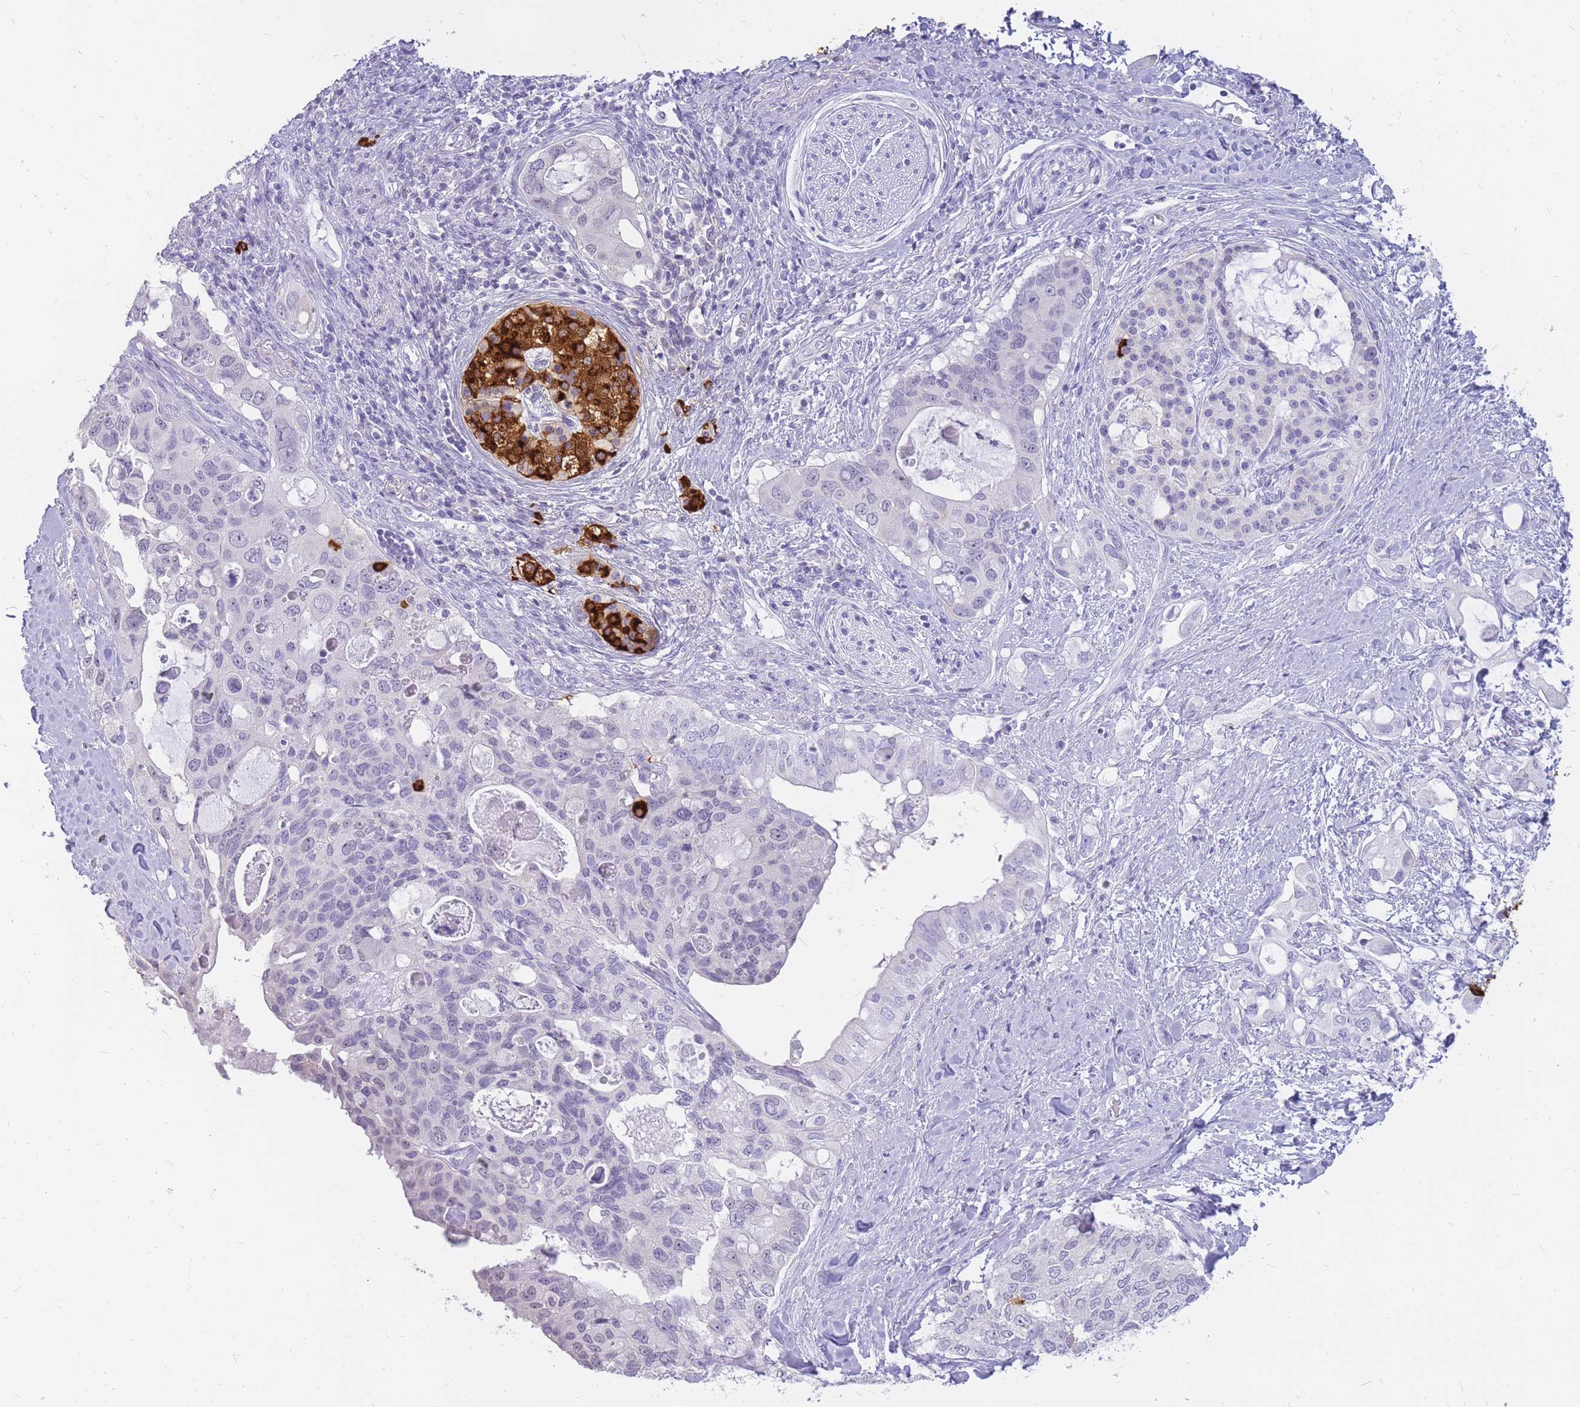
{"staining": {"intensity": "negative", "quantity": "none", "location": "none"}, "tissue": "pancreatic cancer", "cell_type": "Tumor cells", "image_type": "cancer", "snomed": [{"axis": "morphology", "description": "Adenocarcinoma, NOS"}, {"axis": "topography", "description": "Pancreas"}], "caption": "Tumor cells are negative for brown protein staining in adenocarcinoma (pancreatic).", "gene": "INS", "patient": {"sex": "female", "age": 56}}